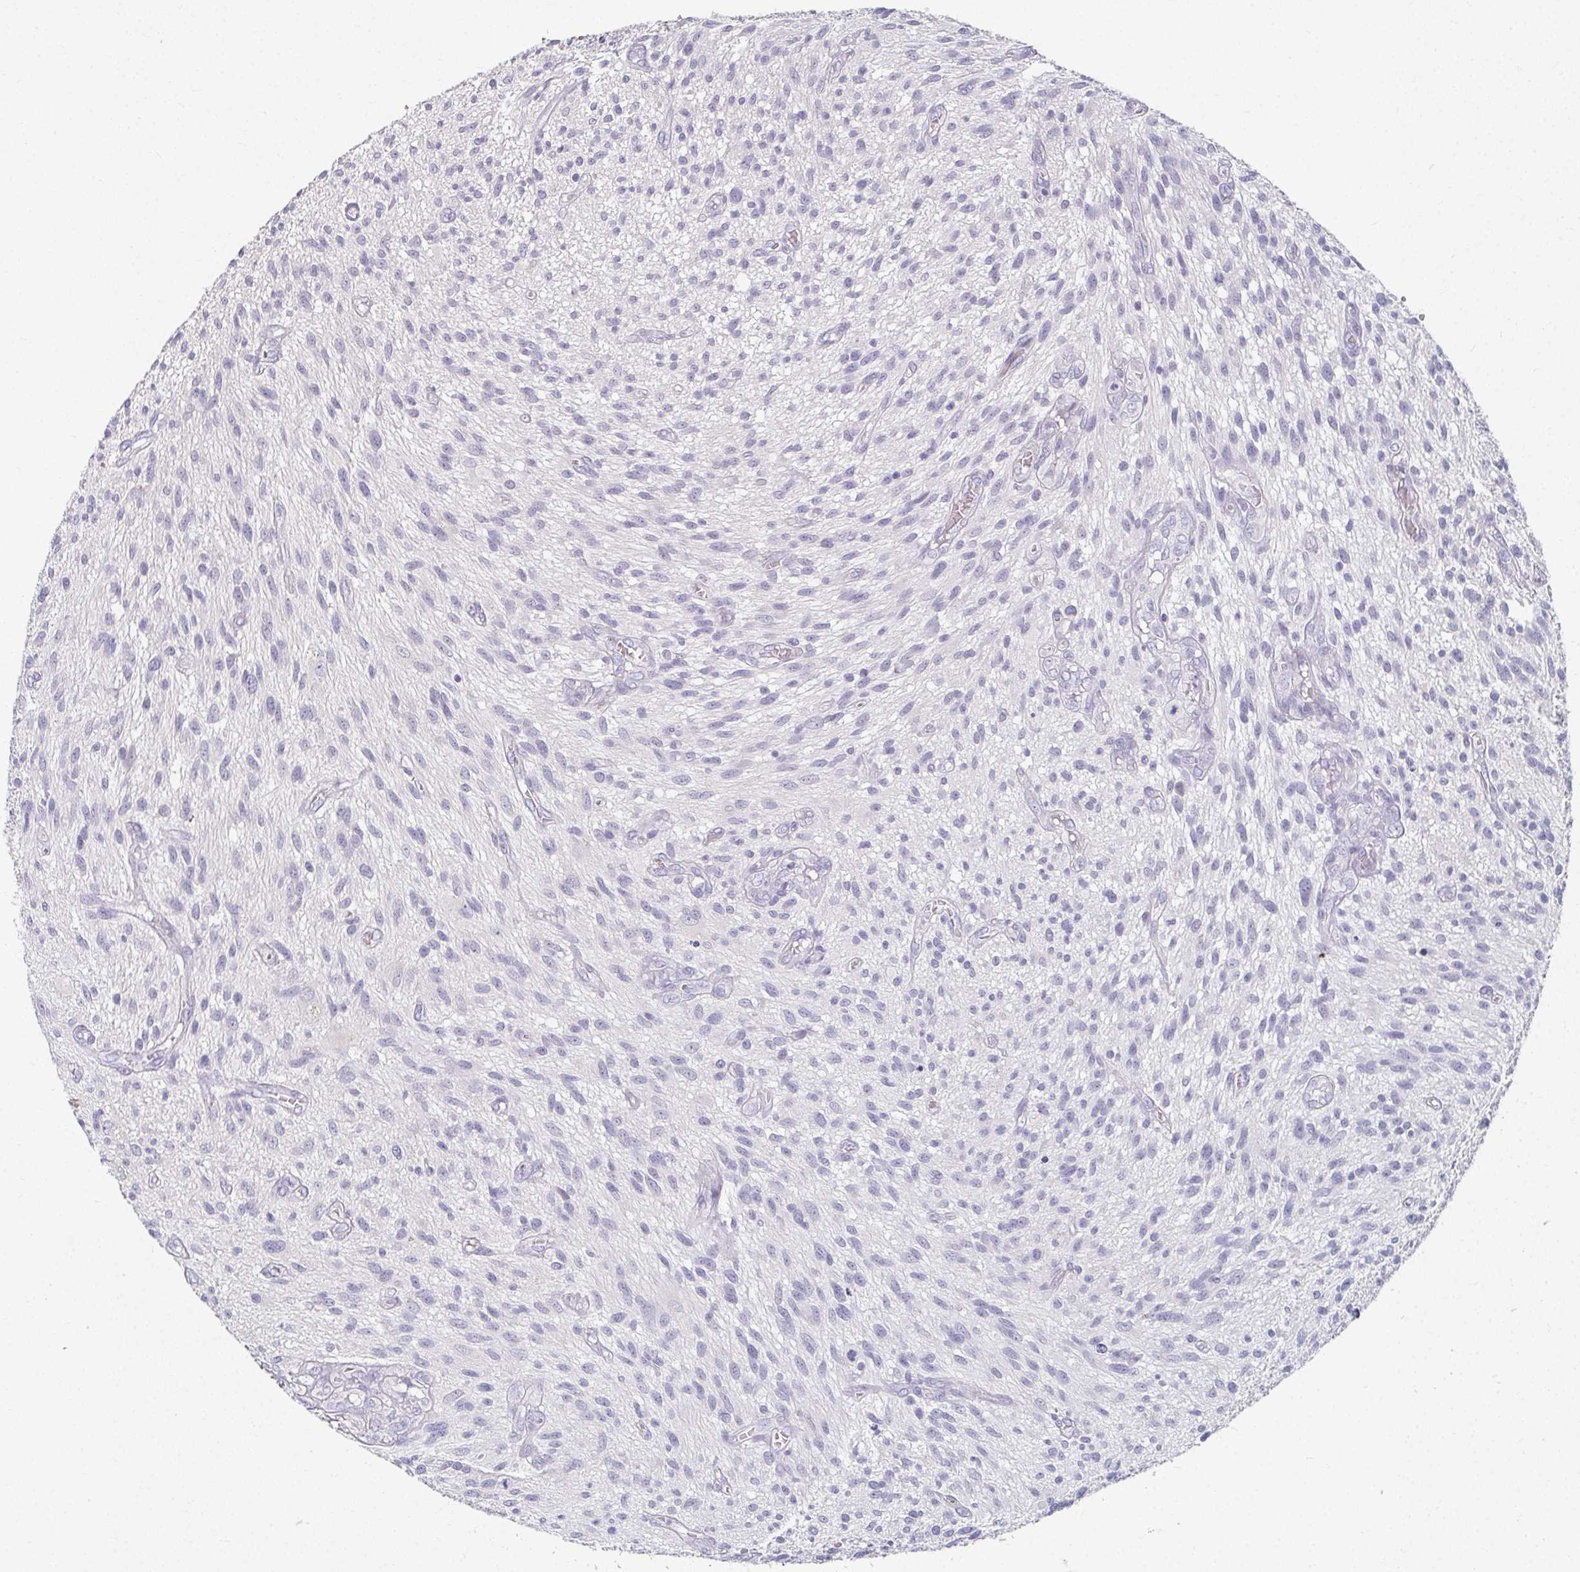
{"staining": {"intensity": "negative", "quantity": "none", "location": "none"}, "tissue": "glioma", "cell_type": "Tumor cells", "image_type": "cancer", "snomed": [{"axis": "morphology", "description": "Glioma, malignant, High grade"}, {"axis": "topography", "description": "Brain"}], "caption": "DAB (3,3'-diaminobenzidine) immunohistochemical staining of glioma demonstrates no significant expression in tumor cells.", "gene": "CAMKV", "patient": {"sex": "male", "age": 75}}